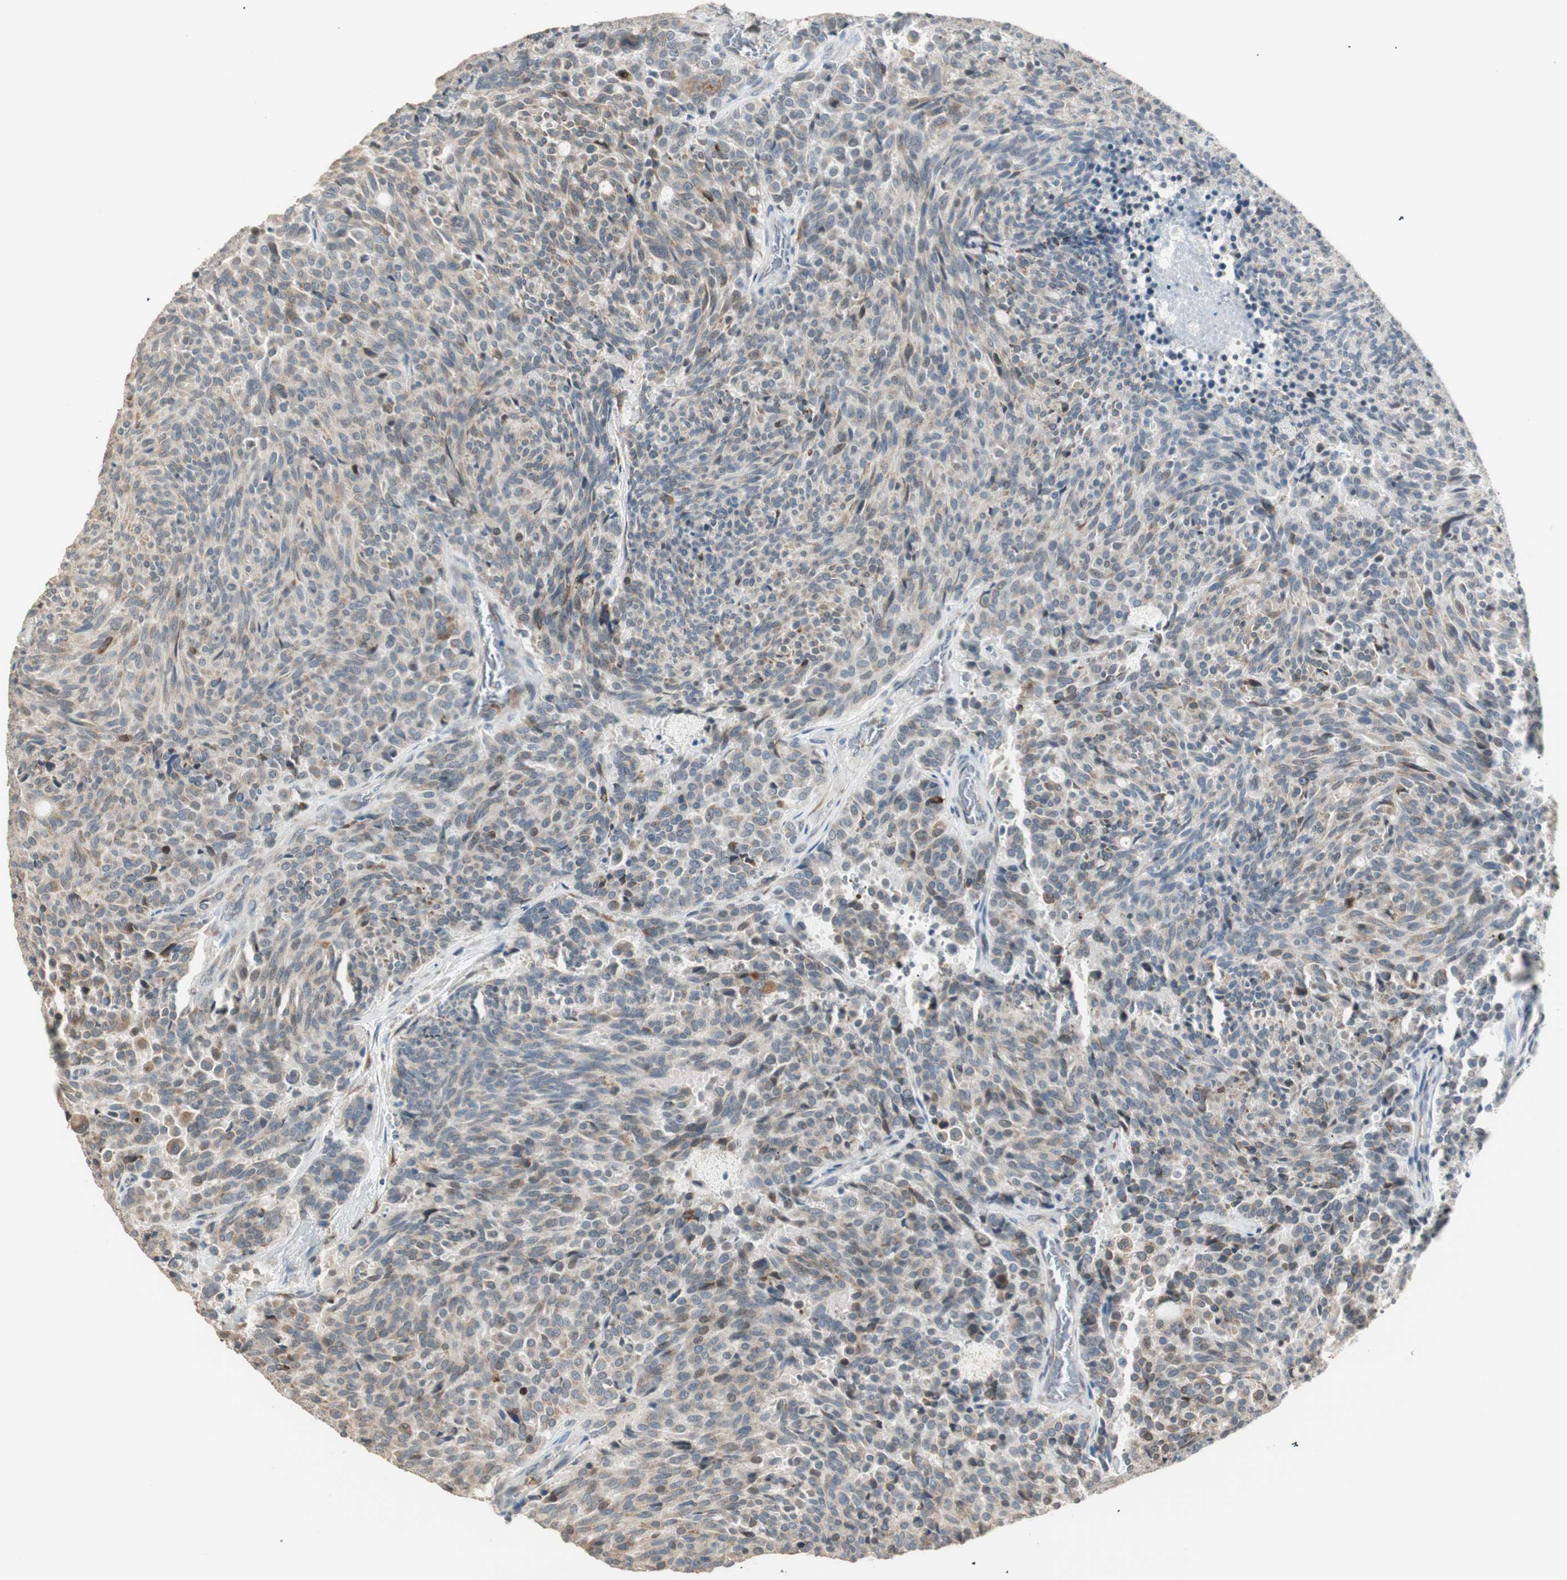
{"staining": {"intensity": "weak", "quantity": ">75%", "location": "cytoplasmic/membranous"}, "tissue": "carcinoid", "cell_type": "Tumor cells", "image_type": "cancer", "snomed": [{"axis": "morphology", "description": "Carcinoid, malignant, NOS"}, {"axis": "topography", "description": "Pancreas"}], "caption": "Tumor cells show weak cytoplasmic/membranous positivity in approximately >75% of cells in carcinoid.", "gene": "TASOR", "patient": {"sex": "female", "age": 54}}